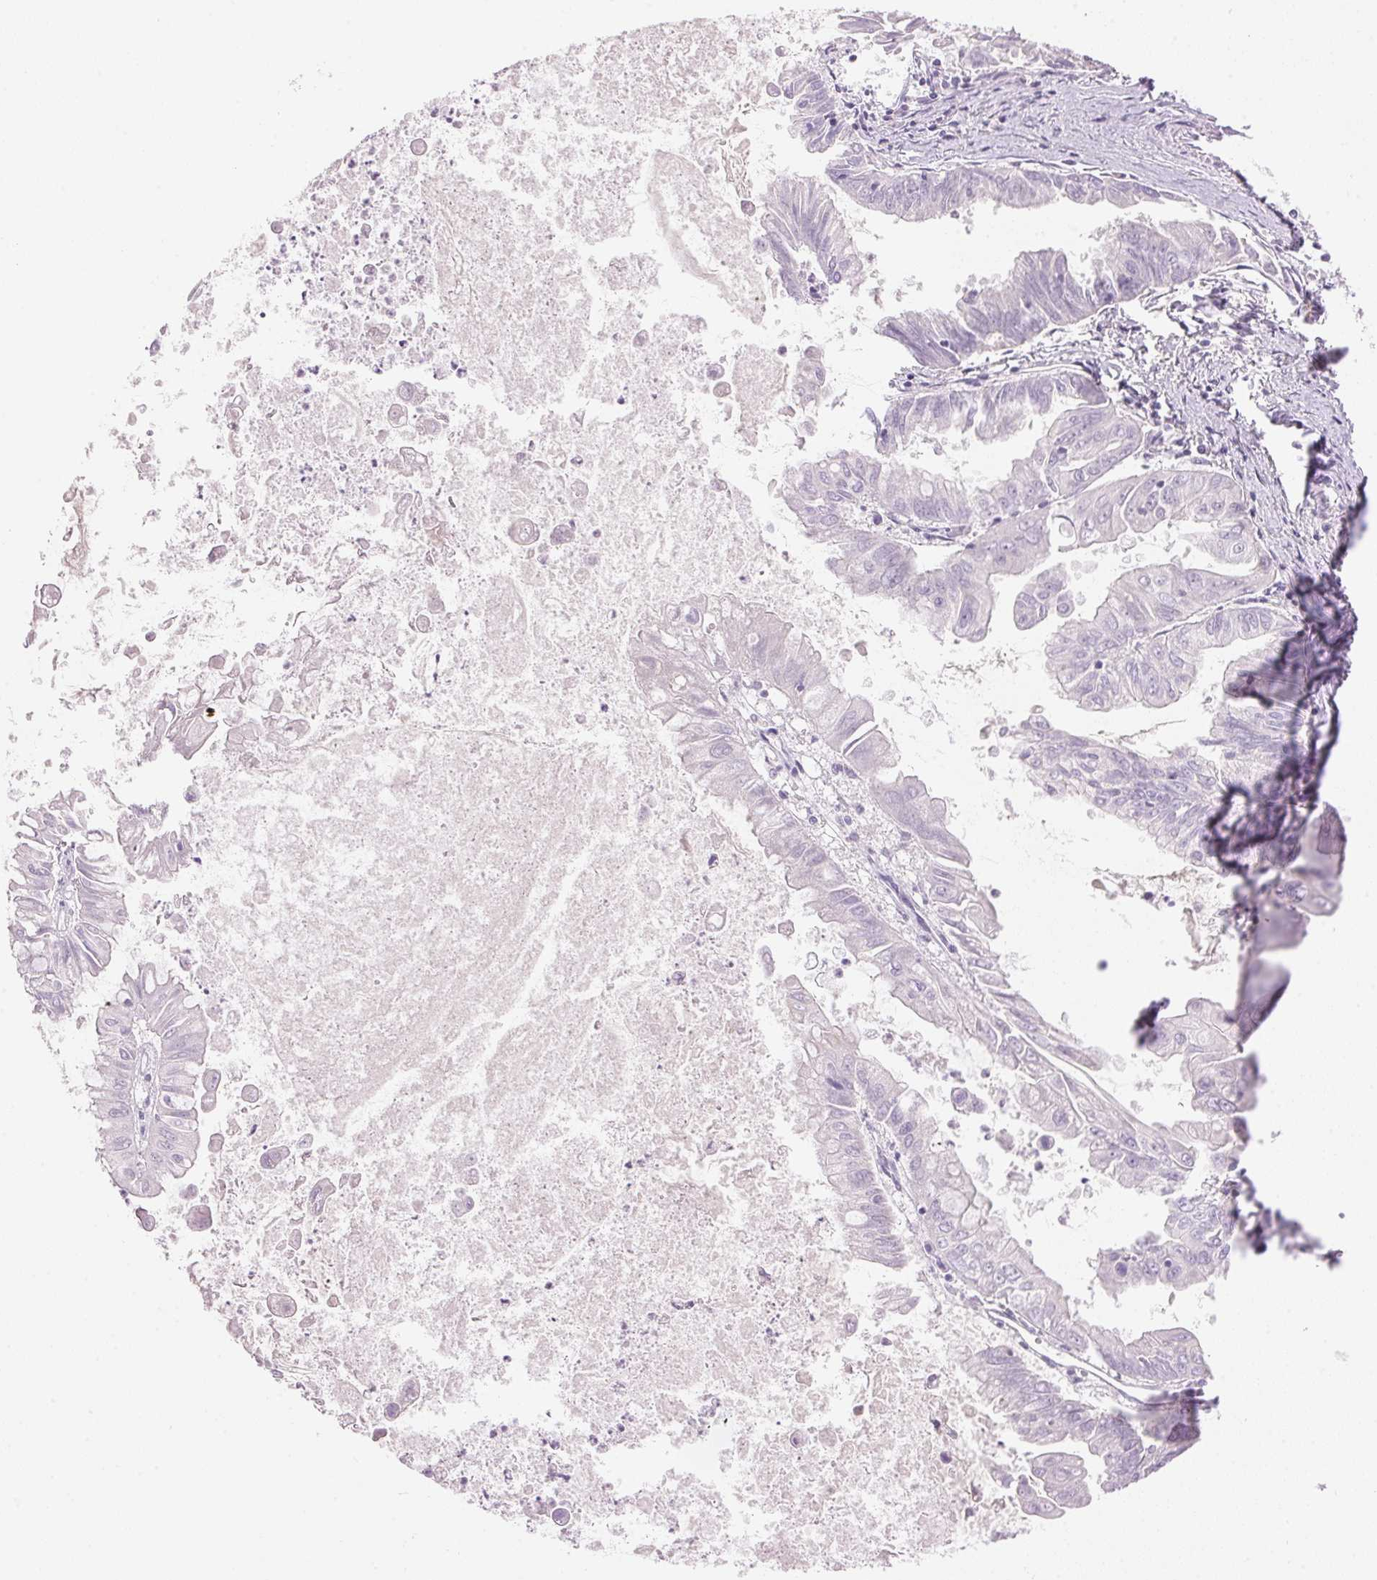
{"staining": {"intensity": "negative", "quantity": "none", "location": "none"}, "tissue": "stomach cancer", "cell_type": "Tumor cells", "image_type": "cancer", "snomed": [{"axis": "morphology", "description": "Adenocarcinoma, NOS"}, {"axis": "topography", "description": "Stomach, upper"}], "caption": "Micrograph shows no significant protein staining in tumor cells of stomach cancer.", "gene": "HSD17B2", "patient": {"sex": "male", "age": 80}}